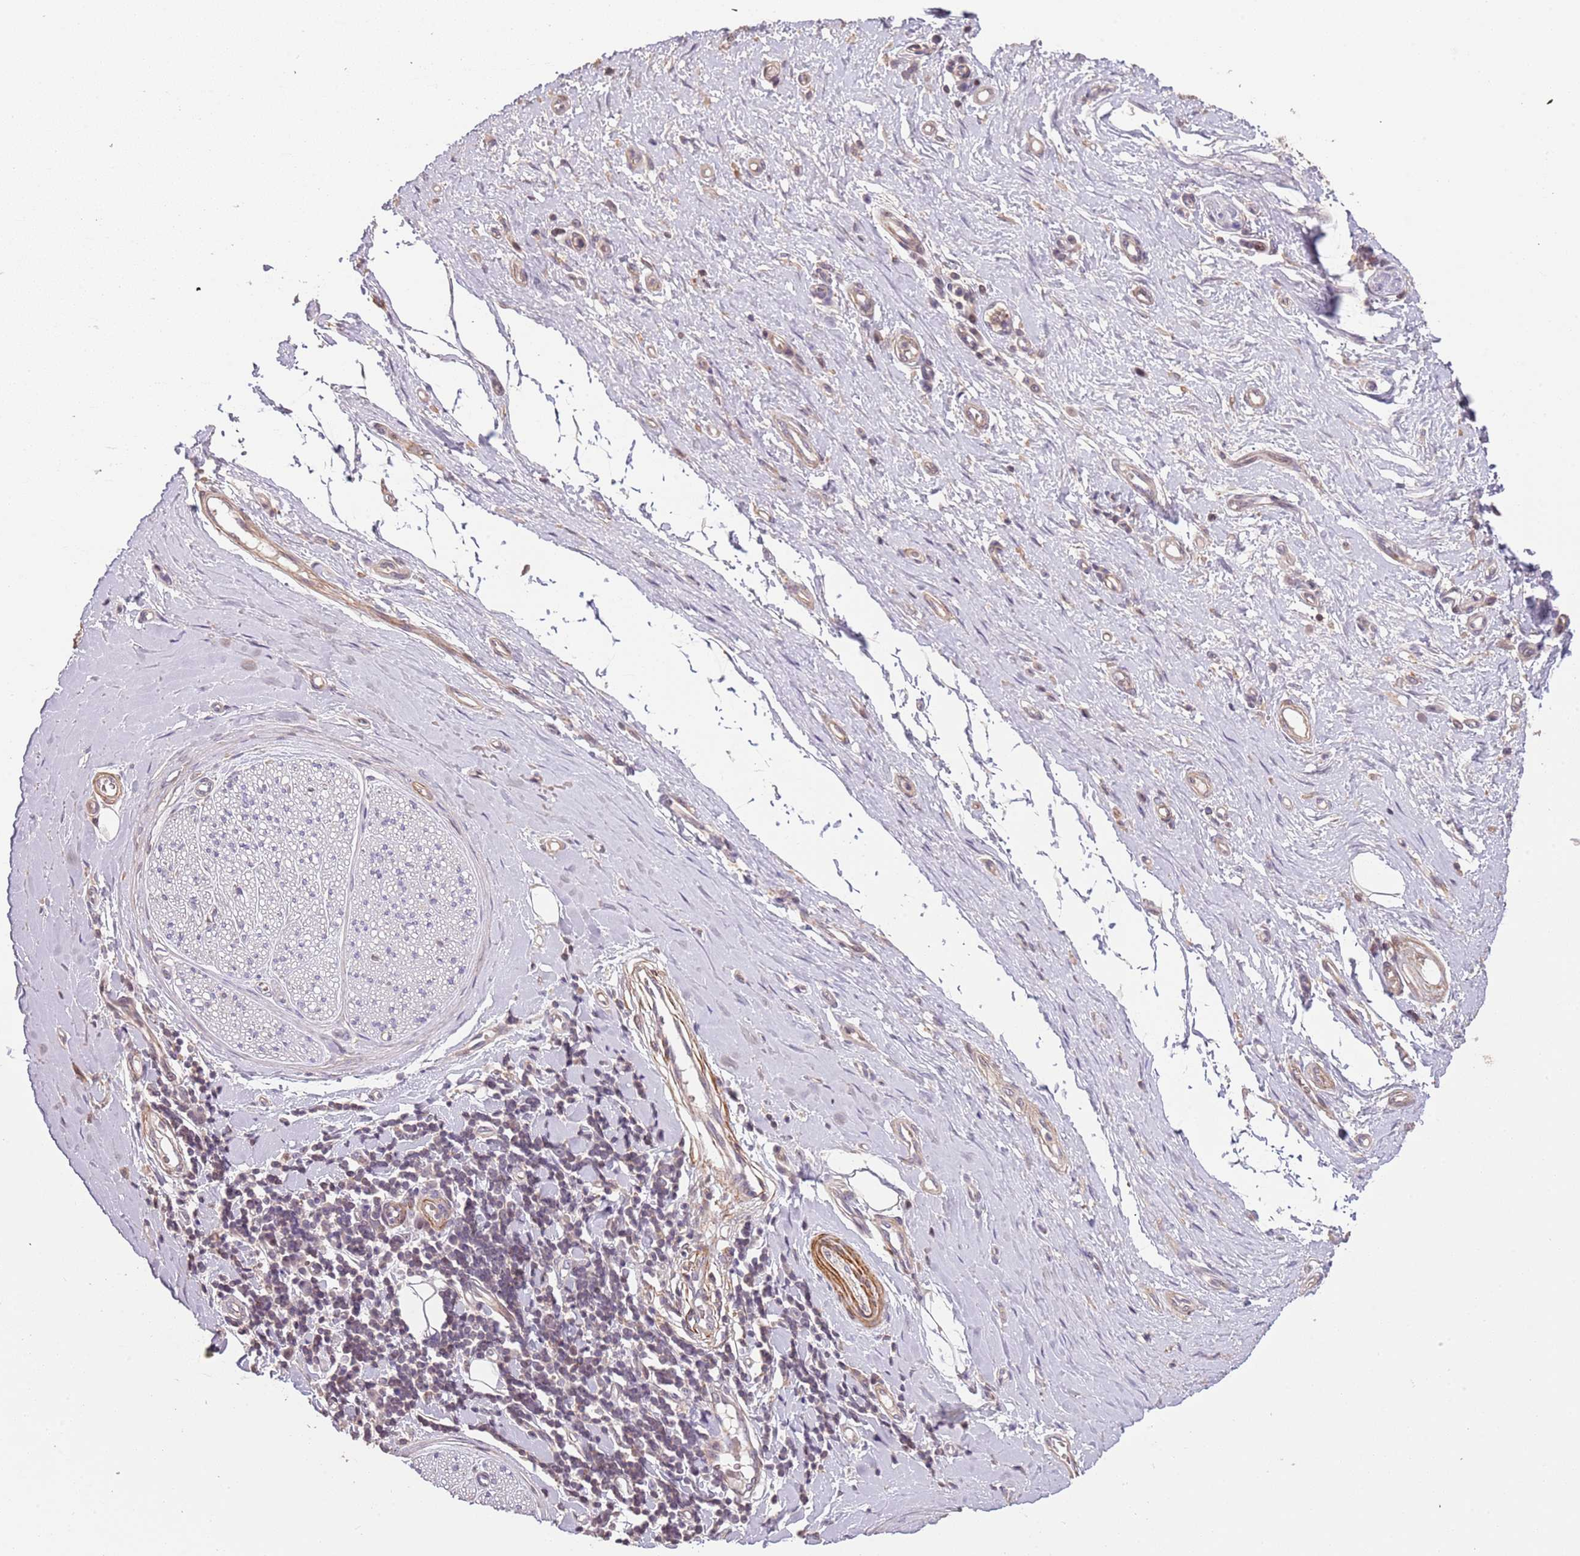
{"staining": {"intensity": "negative", "quantity": "none", "location": "none"}, "tissue": "adipose tissue", "cell_type": "Adipocytes", "image_type": "normal", "snomed": [{"axis": "morphology", "description": "Normal tissue, NOS"}, {"axis": "morphology", "description": "Adenocarcinoma, NOS"}, {"axis": "topography", "description": "Esophagus"}, {"axis": "topography", "description": "Stomach, upper"}, {"axis": "topography", "description": "Peripheral nerve tissue"}], "caption": "A photomicrograph of human adipose tissue is negative for staining in adipocytes. The staining was performed using DAB to visualize the protein expression in brown, while the nuclei were stained in blue with hematoxylin (Magnification: 20x).", "gene": "ADTRP", "patient": {"sex": "male", "age": 62}}